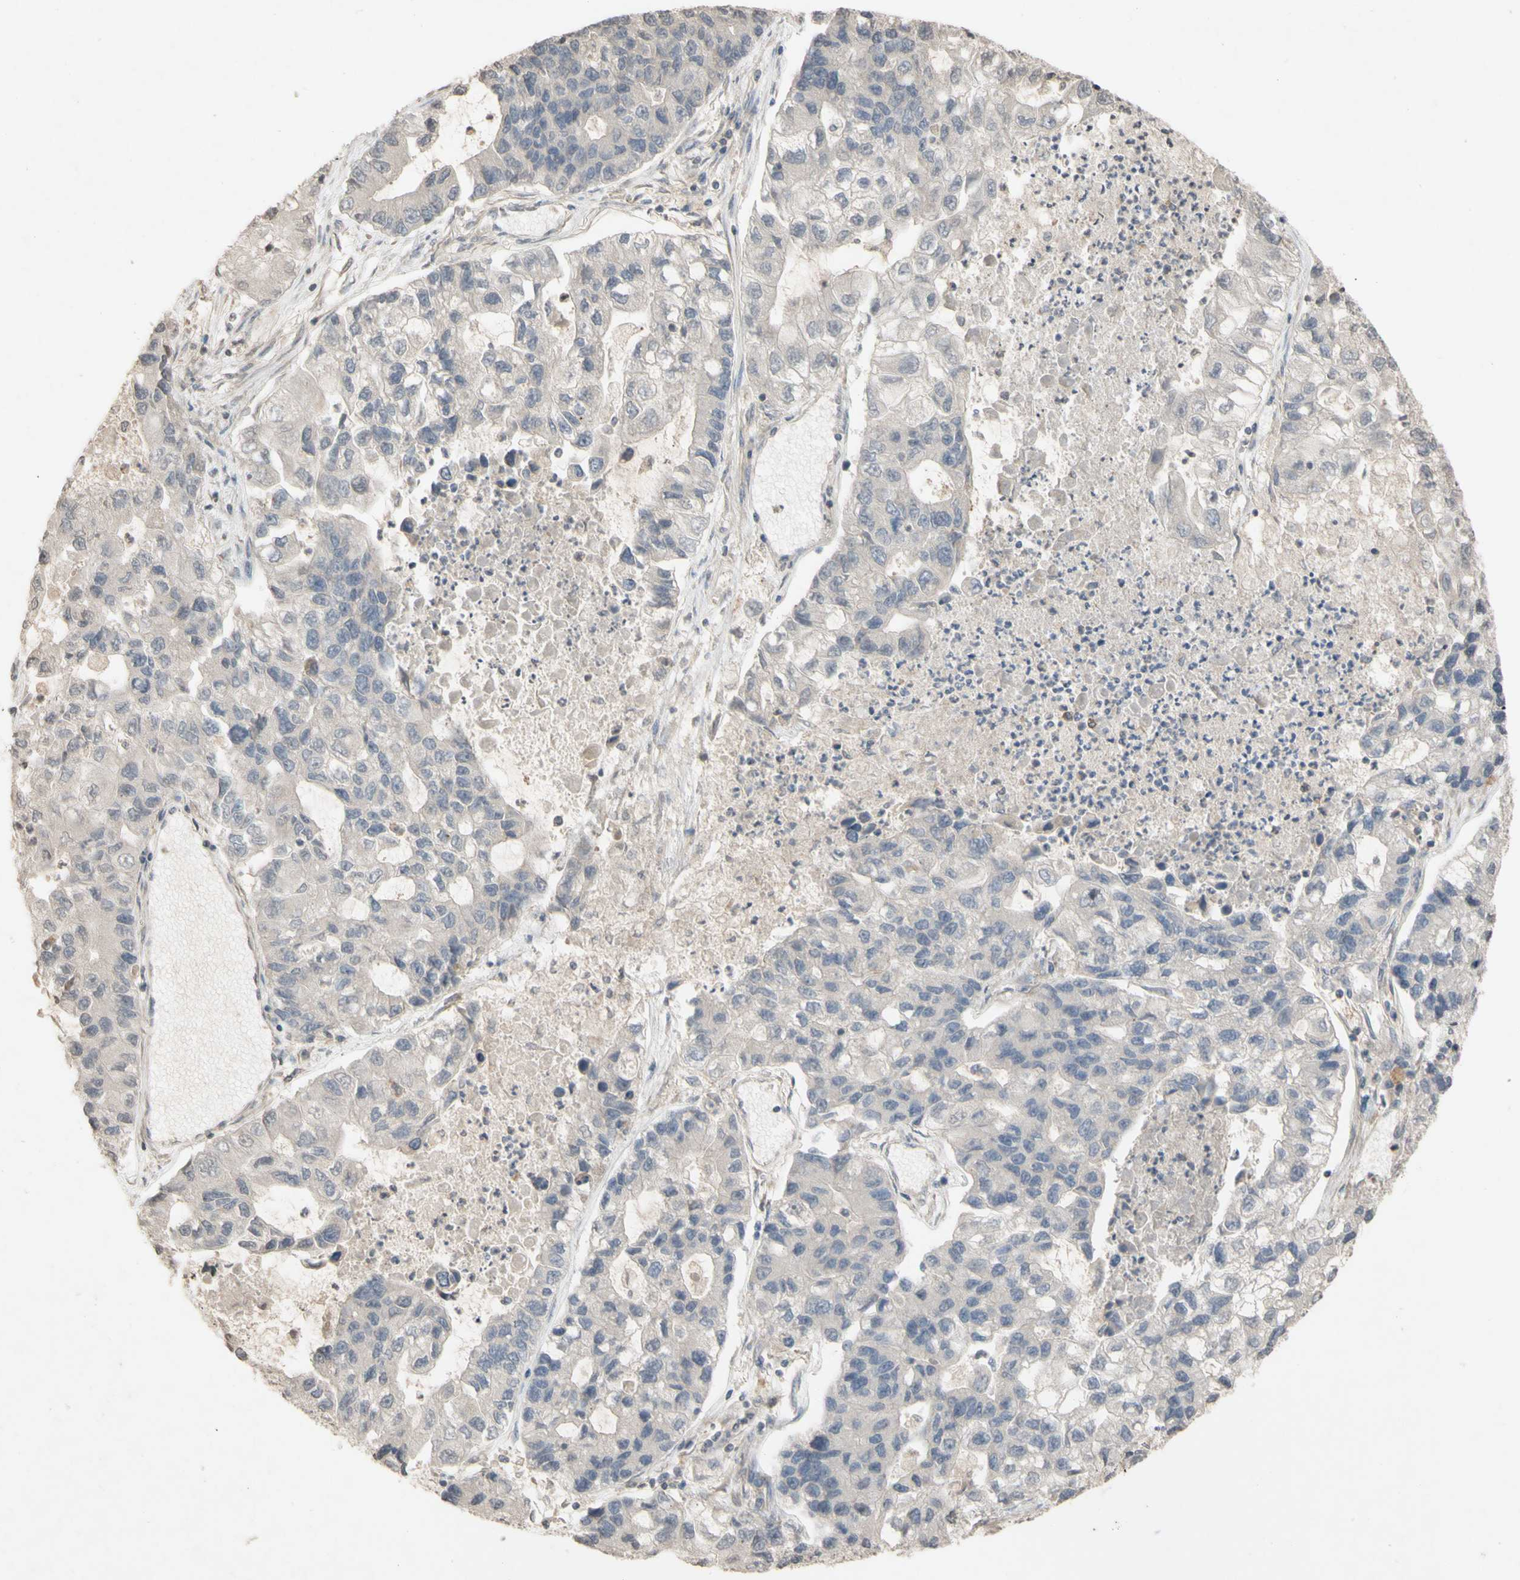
{"staining": {"intensity": "negative", "quantity": "none", "location": "none"}, "tissue": "lung cancer", "cell_type": "Tumor cells", "image_type": "cancer", "snomed": [{"axis": "morphology", "description": "Adenocarcinoma, NOS"}, {"axis": "topography", "description": "Lung"}], "caption": "Photomicrograph shows no significant protein positivity in tumor cells of lung cancer (adenocarcinoma).", "gene": "NECTIN3", "patient": {"sex": "female", "age": 51}}